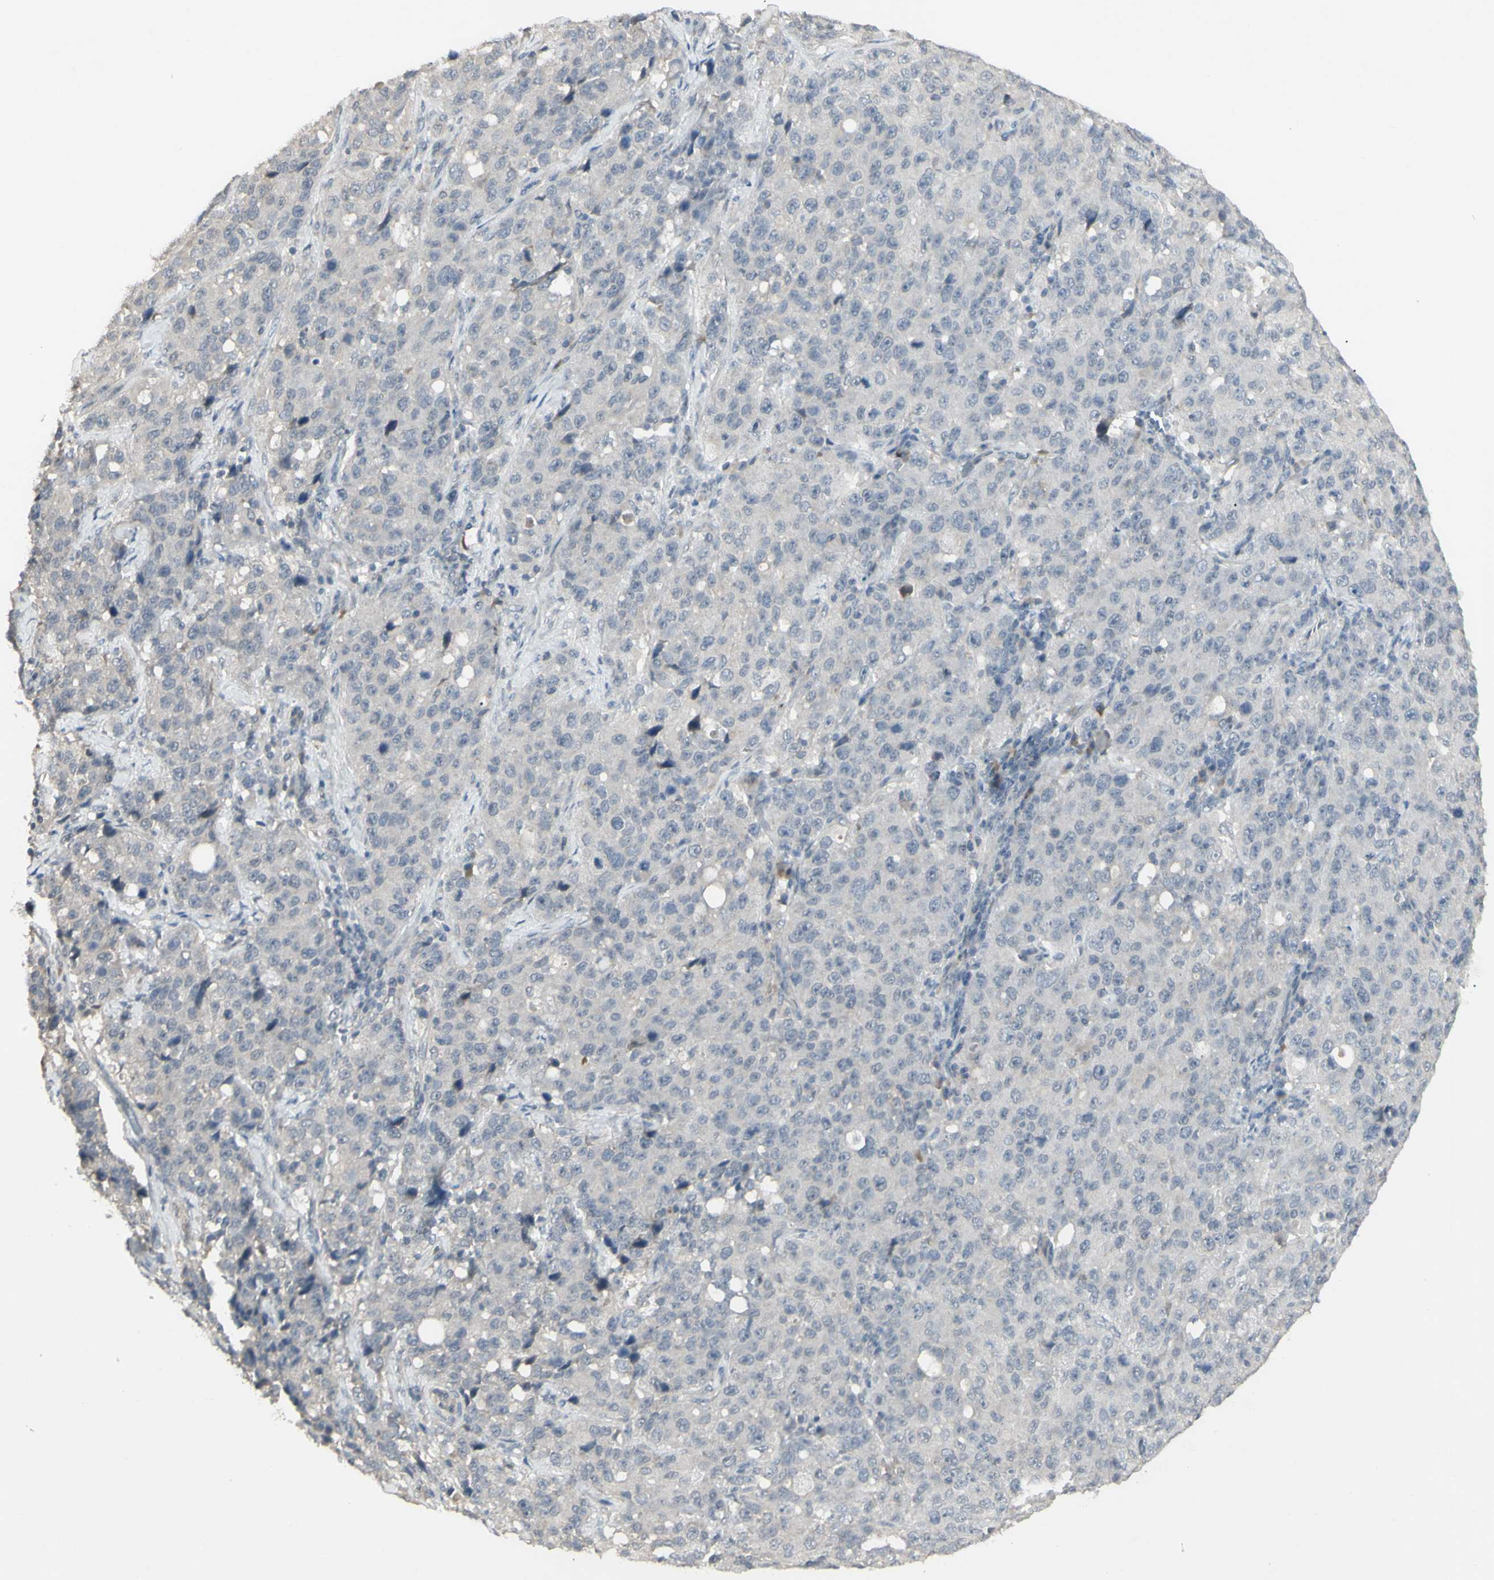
{"staining": {"intensity": "negative", "quantity": "none", "location": "none"}, "tissue": "stomach cancer", "cell_type": "Tumor cells", "image_type": "cancer", "snomed": [{"axis": "morphology", "description": "Normal tissue, NOS"}, {"axis": "morphology", "description": "Adenocarcinoma, NOS"}, {"axis": "topography", "description": "Stomach"}], "caption": "Protein analysis of adenocarcinoma (stomach) exhibits no significant positivity in tumor cells.", "gene": "PIAS4", "patient": {"sex": "male", "age": 48}}